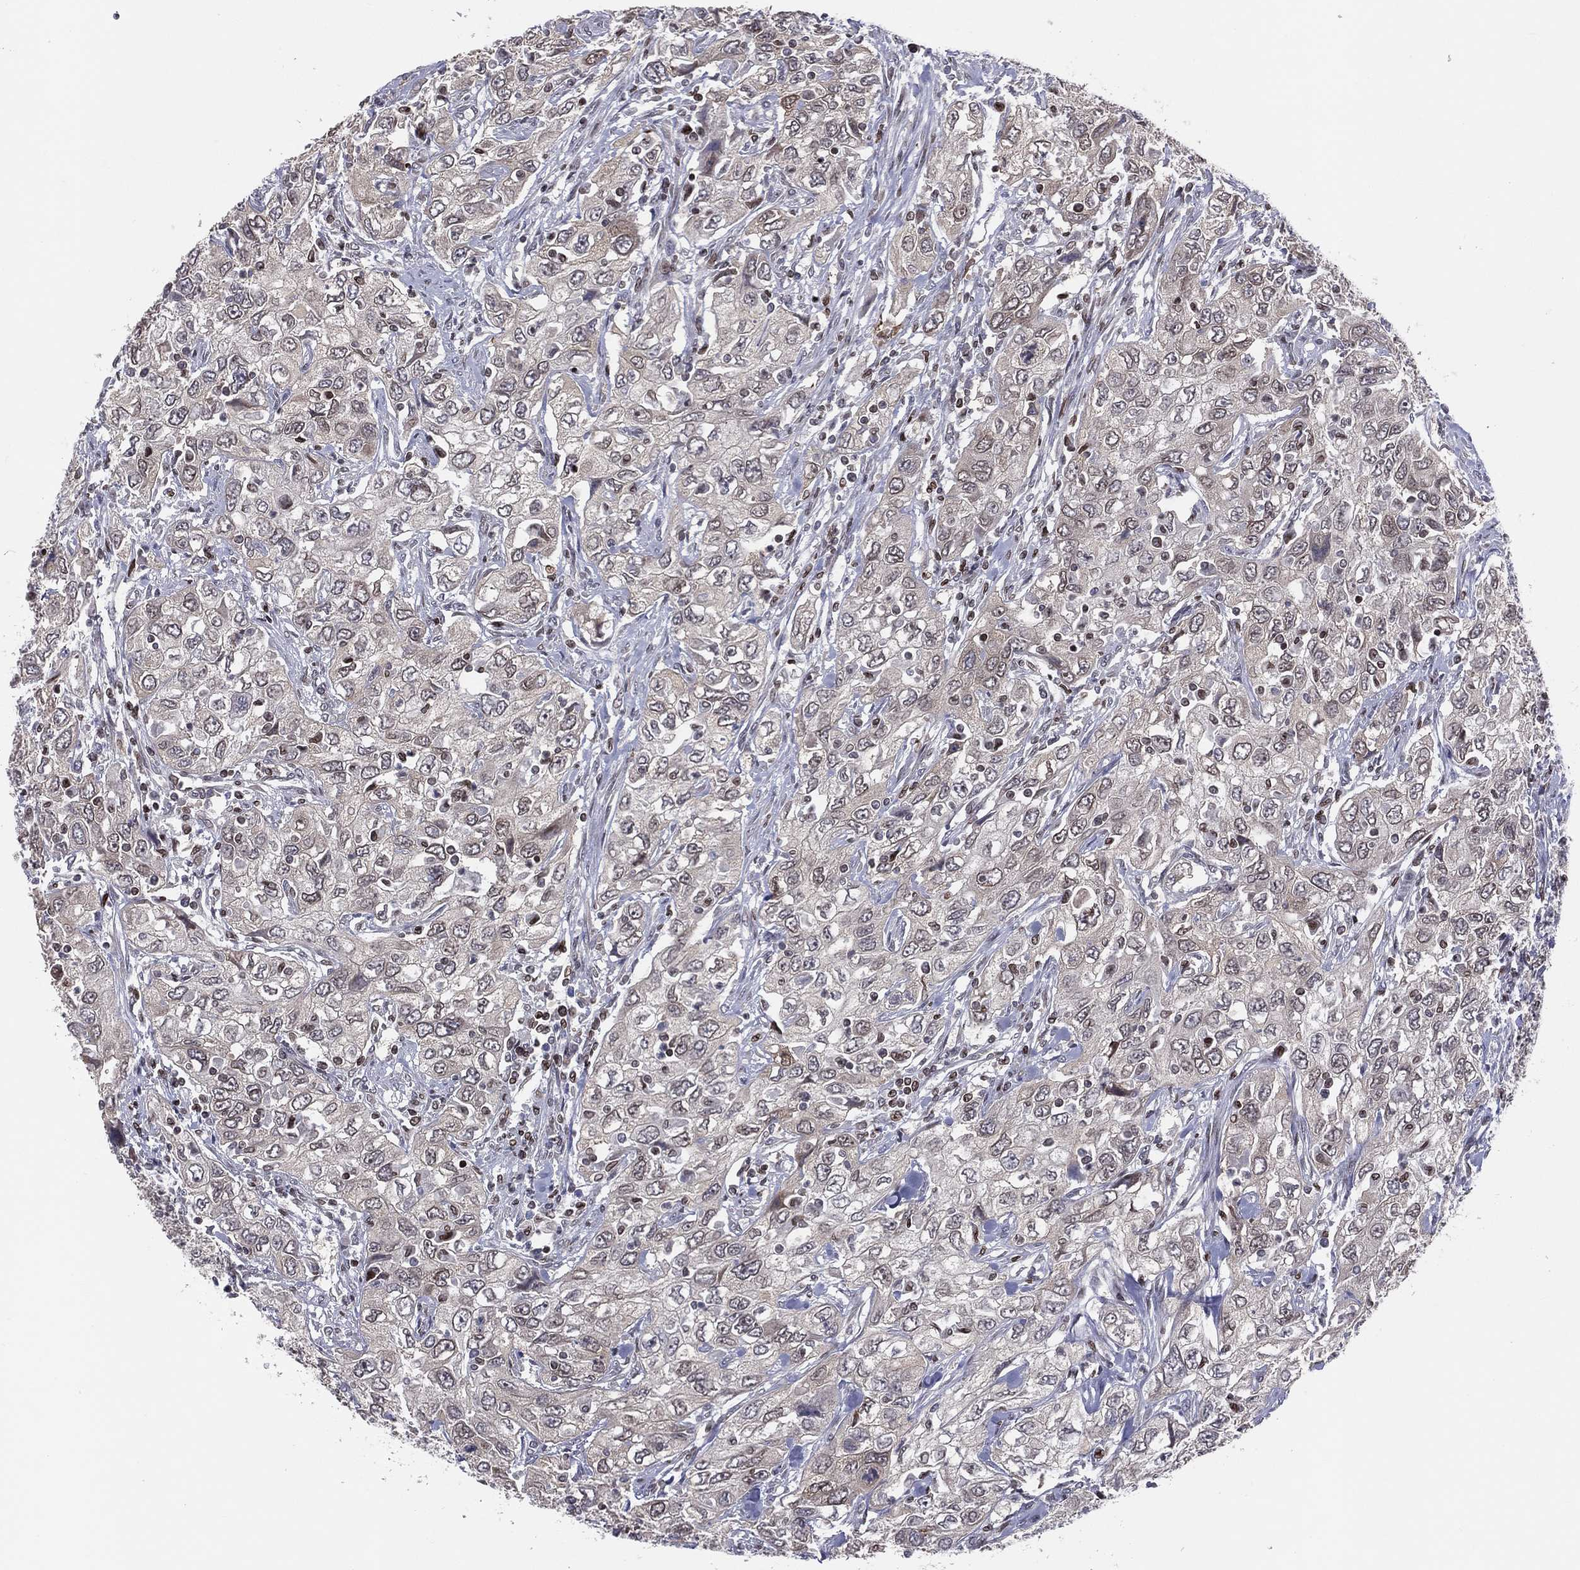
{"staining": {"intensity": "weak", "quantity": "25%-75%", "location": "nuclear"}, "tissue": "urothelial cancer", "cell_type": "Tumor cells", "image_type": "cancer", "snomed": [{"axis": "morphology", "description": "Urothelial carcinoma, High grade"}, {"axis": "topography", "description": "Urinary bladder"}], "caption": "High-magnification brightfield microscopy of urothelial carcinoma (high-grade) stained with DAB (brown) and counterstained with hematoxylin (blue). tumor cells exhibit weak nuclear positivity is present in about25%-75% of cells.", "gene": "DBF4B", "patient": {"sex": "male", "age": 76}}